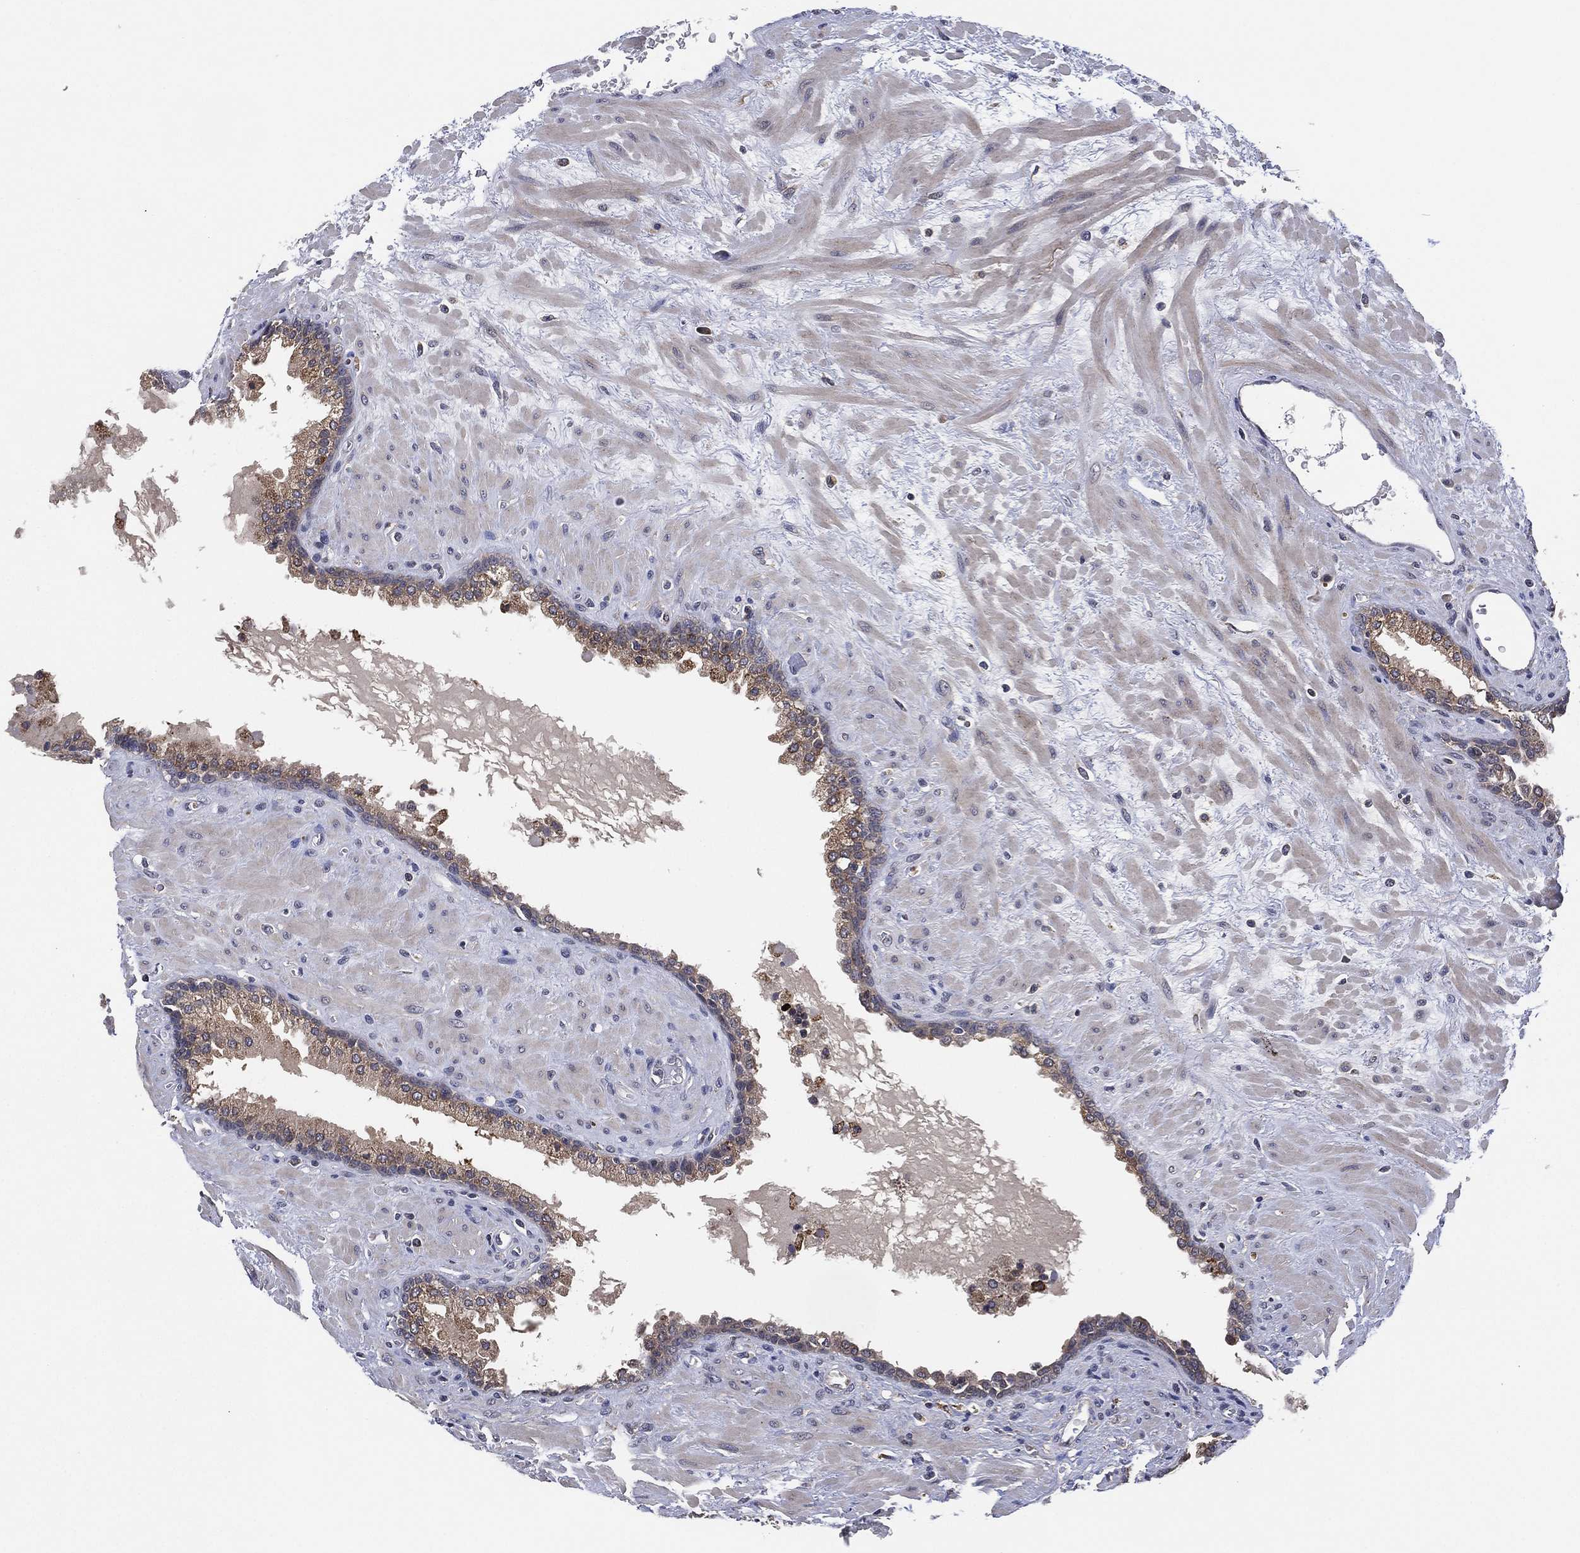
{"staining": {"intensity": "weak", "quantity": "<25%", "location": "cytoplasmic/membranous"}, "tissue": "prostate", "cell_type": "Glandular cells", "image_type": "normal", "snomed": [{"axis": "morphology", "description": "Normal tissue, NOS"}, {"axis": "topography", "description": "Prostate"}], "caption": "High power microscopy histopathology image of an immunohistochemistry histopathology image of normal prostate, revealing no significant positivity in glandular cells.", "gene": "SELENOO", "patient": {"sex": "male", "age": 63}}